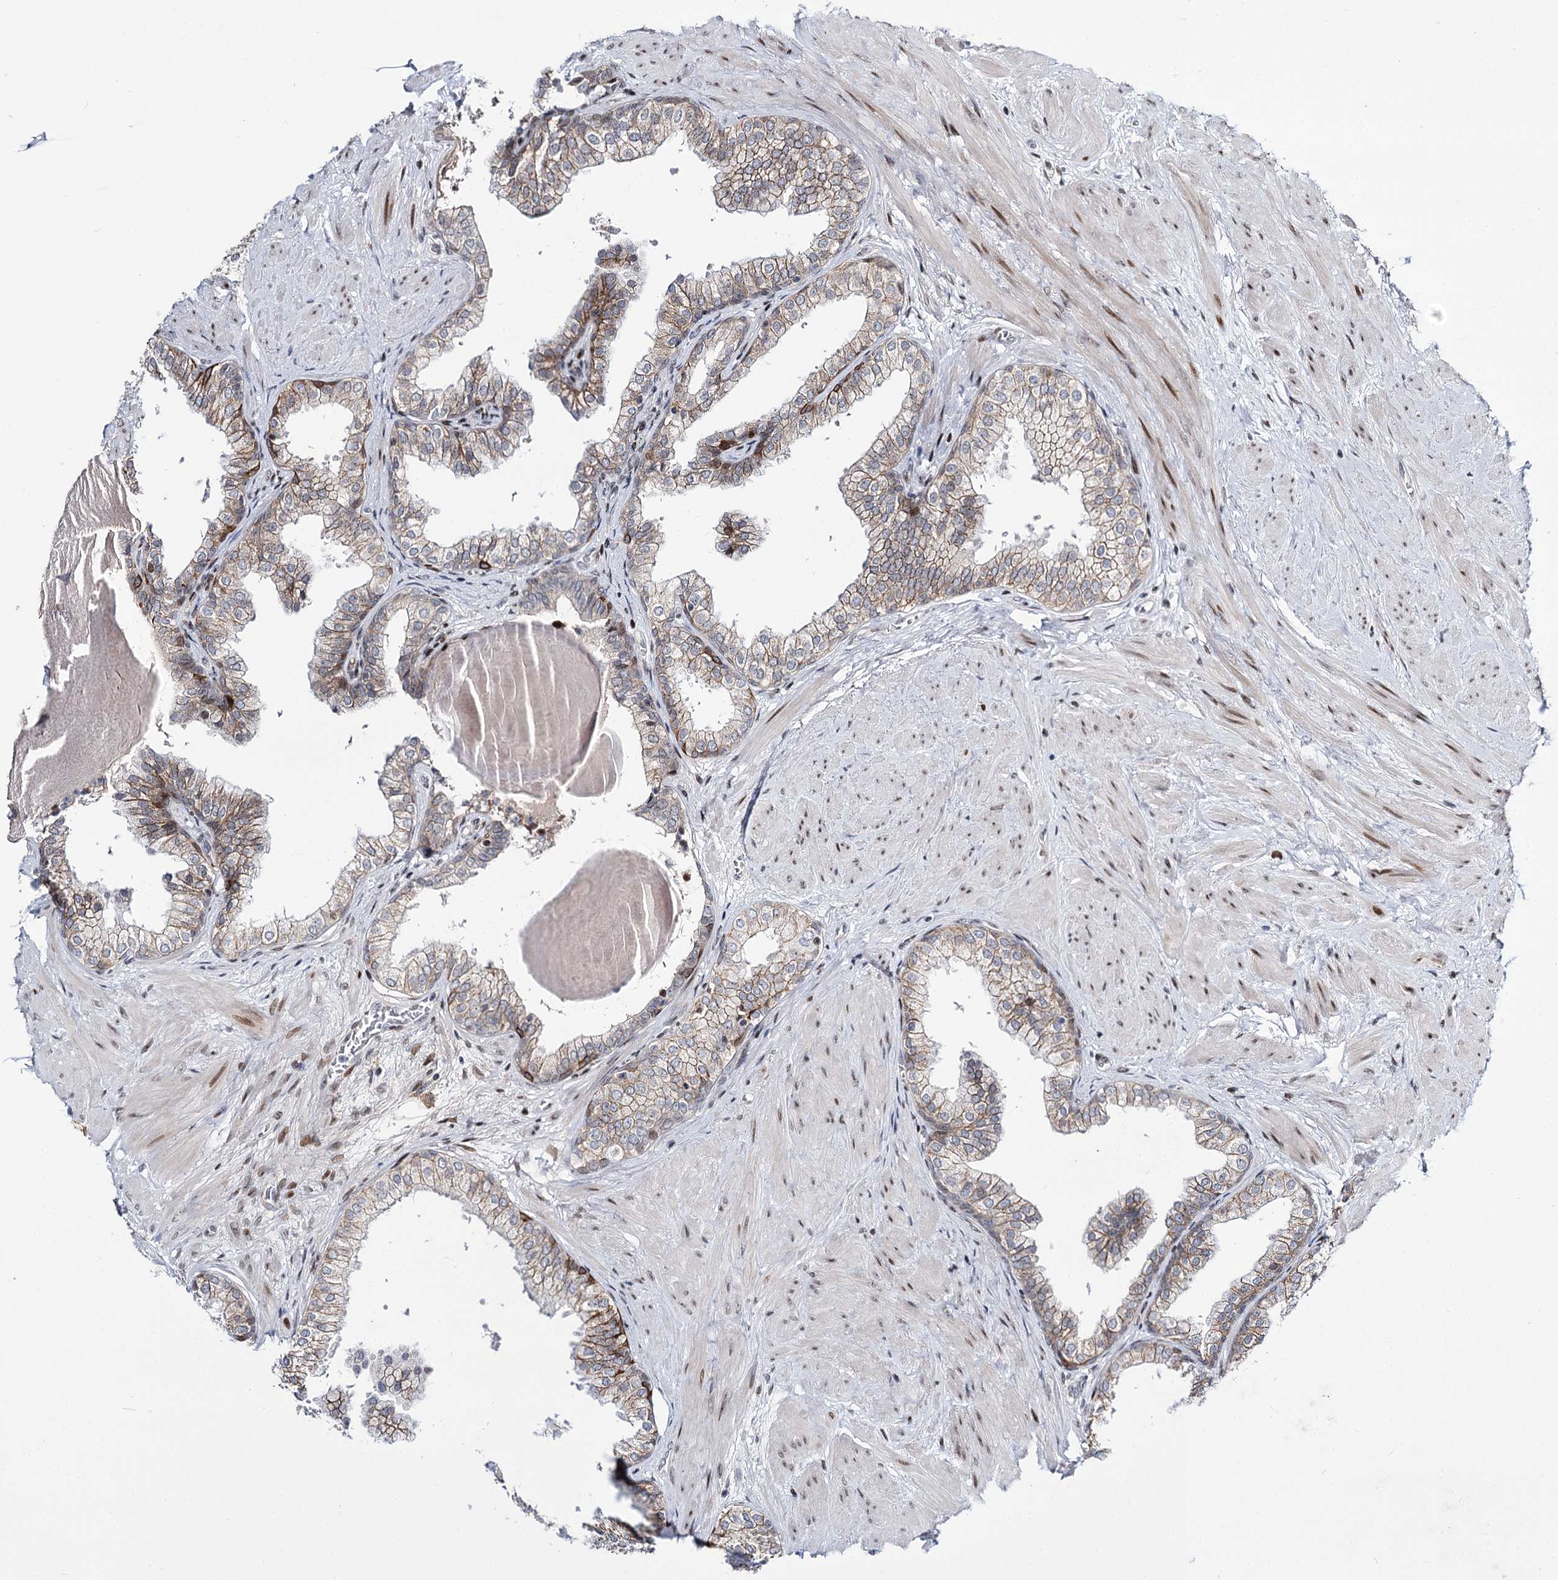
{"staining": {"intensity": "moderate", "quantity": "25%-75%", "location": "cytoplasmic/membranous"}, "tissue": "prostate", "cell_type": "Glandular cells", "image_type": "normal", "snomed": [{"axis": "morphology", "description": "Normal tissue, NOS"}, {"axis": "topography", "description": "Prostate"}], "caption": "Immunohistochemistry (IHC) staining of benign prostate, which demonstrates medium levels of moderate cytoplasmic/membranous expression in about 25%-75% of glandular cells indicating moderate cytoplasmic/membranous protein staining. The staining was performed using DAB (3,3'-diaminobenzidine) (brown) for protein detection and nuclei were counterstained in hematoxylin (blue).", "gene": "ITFG2", "patient": {"sex": "male", "age": 48}}